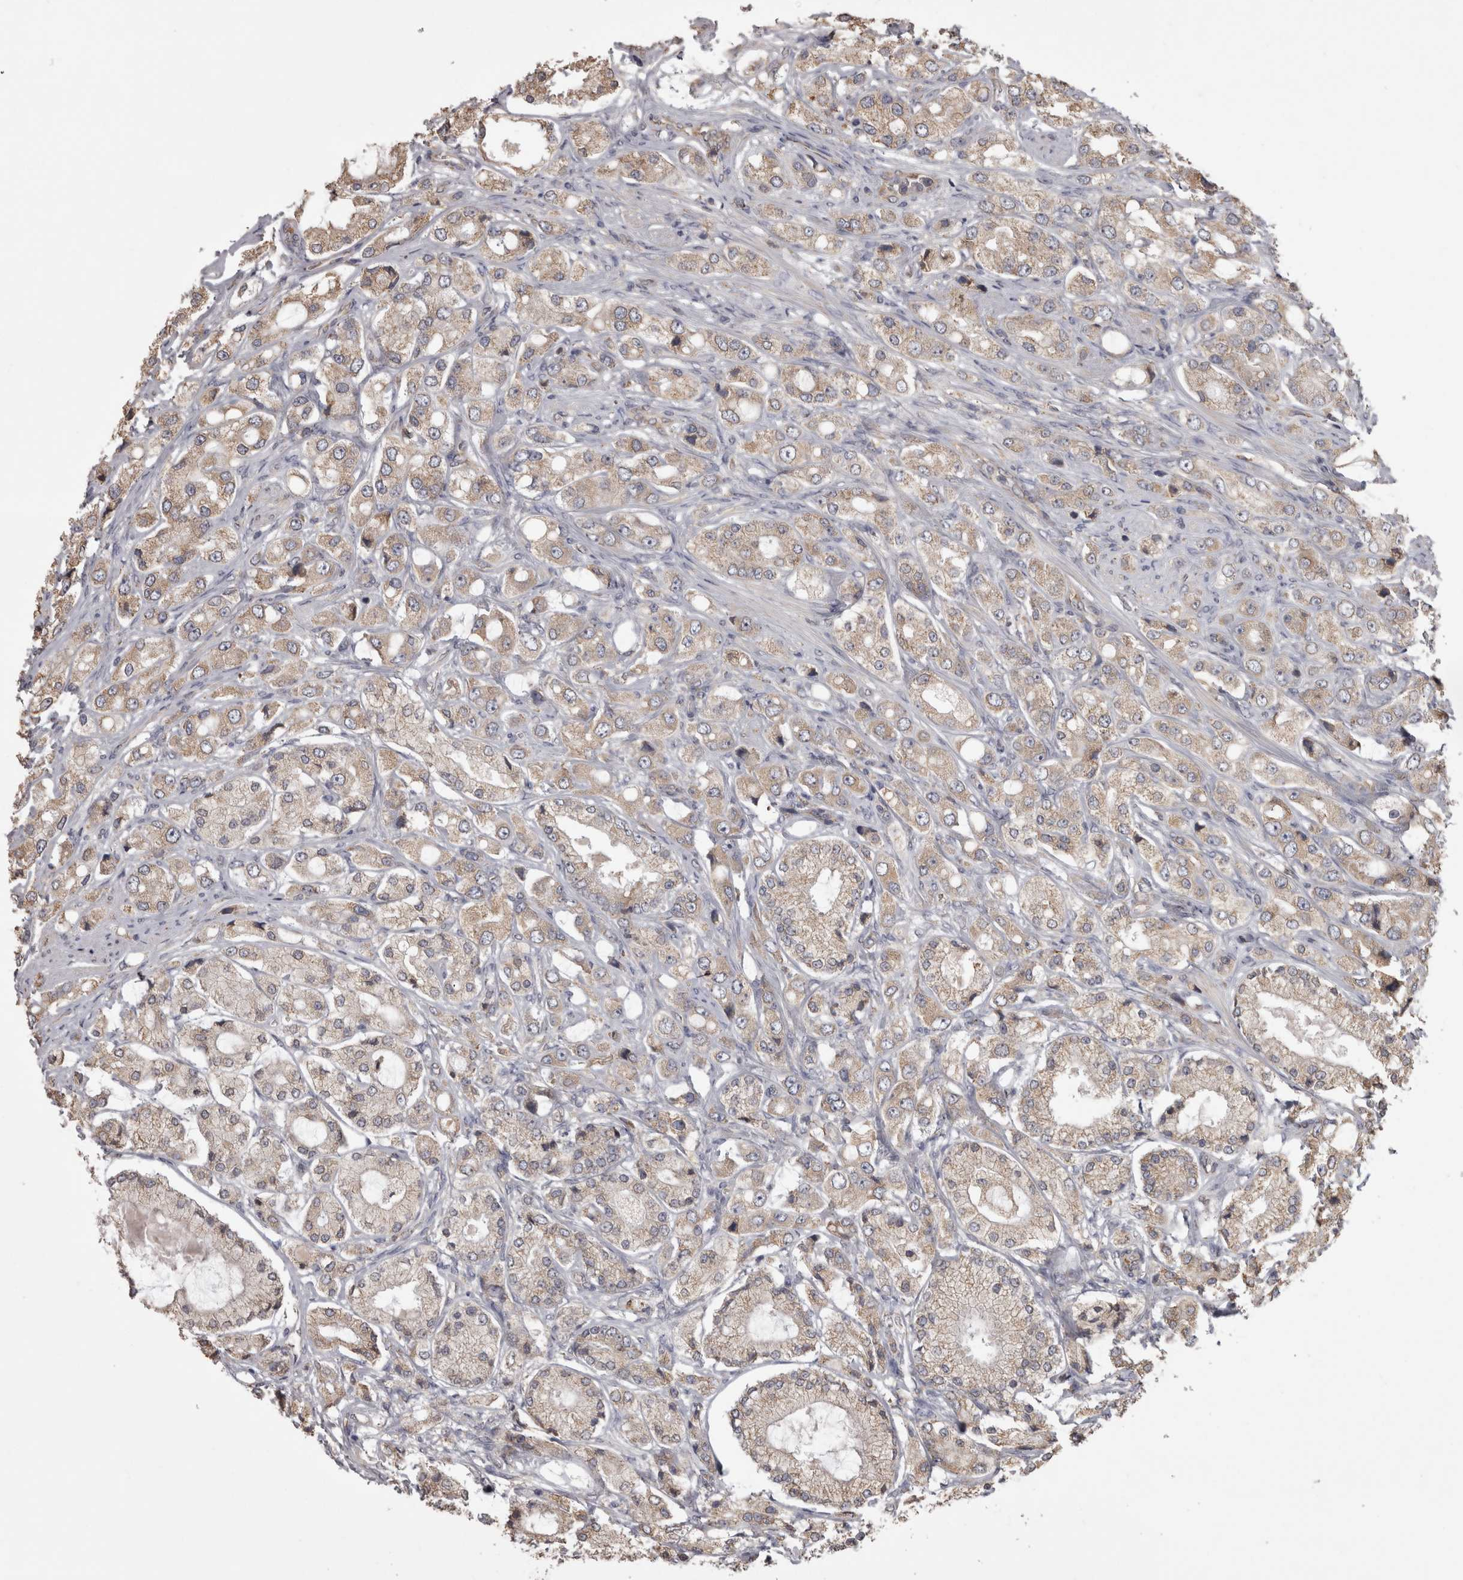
{"staining": {"intensity": "weak", "quantity": "25%-75%", "location": "cytoplasmic/membranous"}, "tissue": "prostate cancer", "cell_type": "Tumor cells", "image_type": "cancer", "snomed": [{"axis": "morphology", "description": "Adenocarcinoma, High grade"}, {"axis": "topography", "description": "Prostate"}], "caption": "This is a photomicrograph of immunohistochemistry (IHC) staining of prostate adenocarcinoma (high-grade), which shows weak staining in the cytoplasmic/membranous of tumor cells.", "gene": "PON2", "patient": {"sex": "male", "age": 65}}